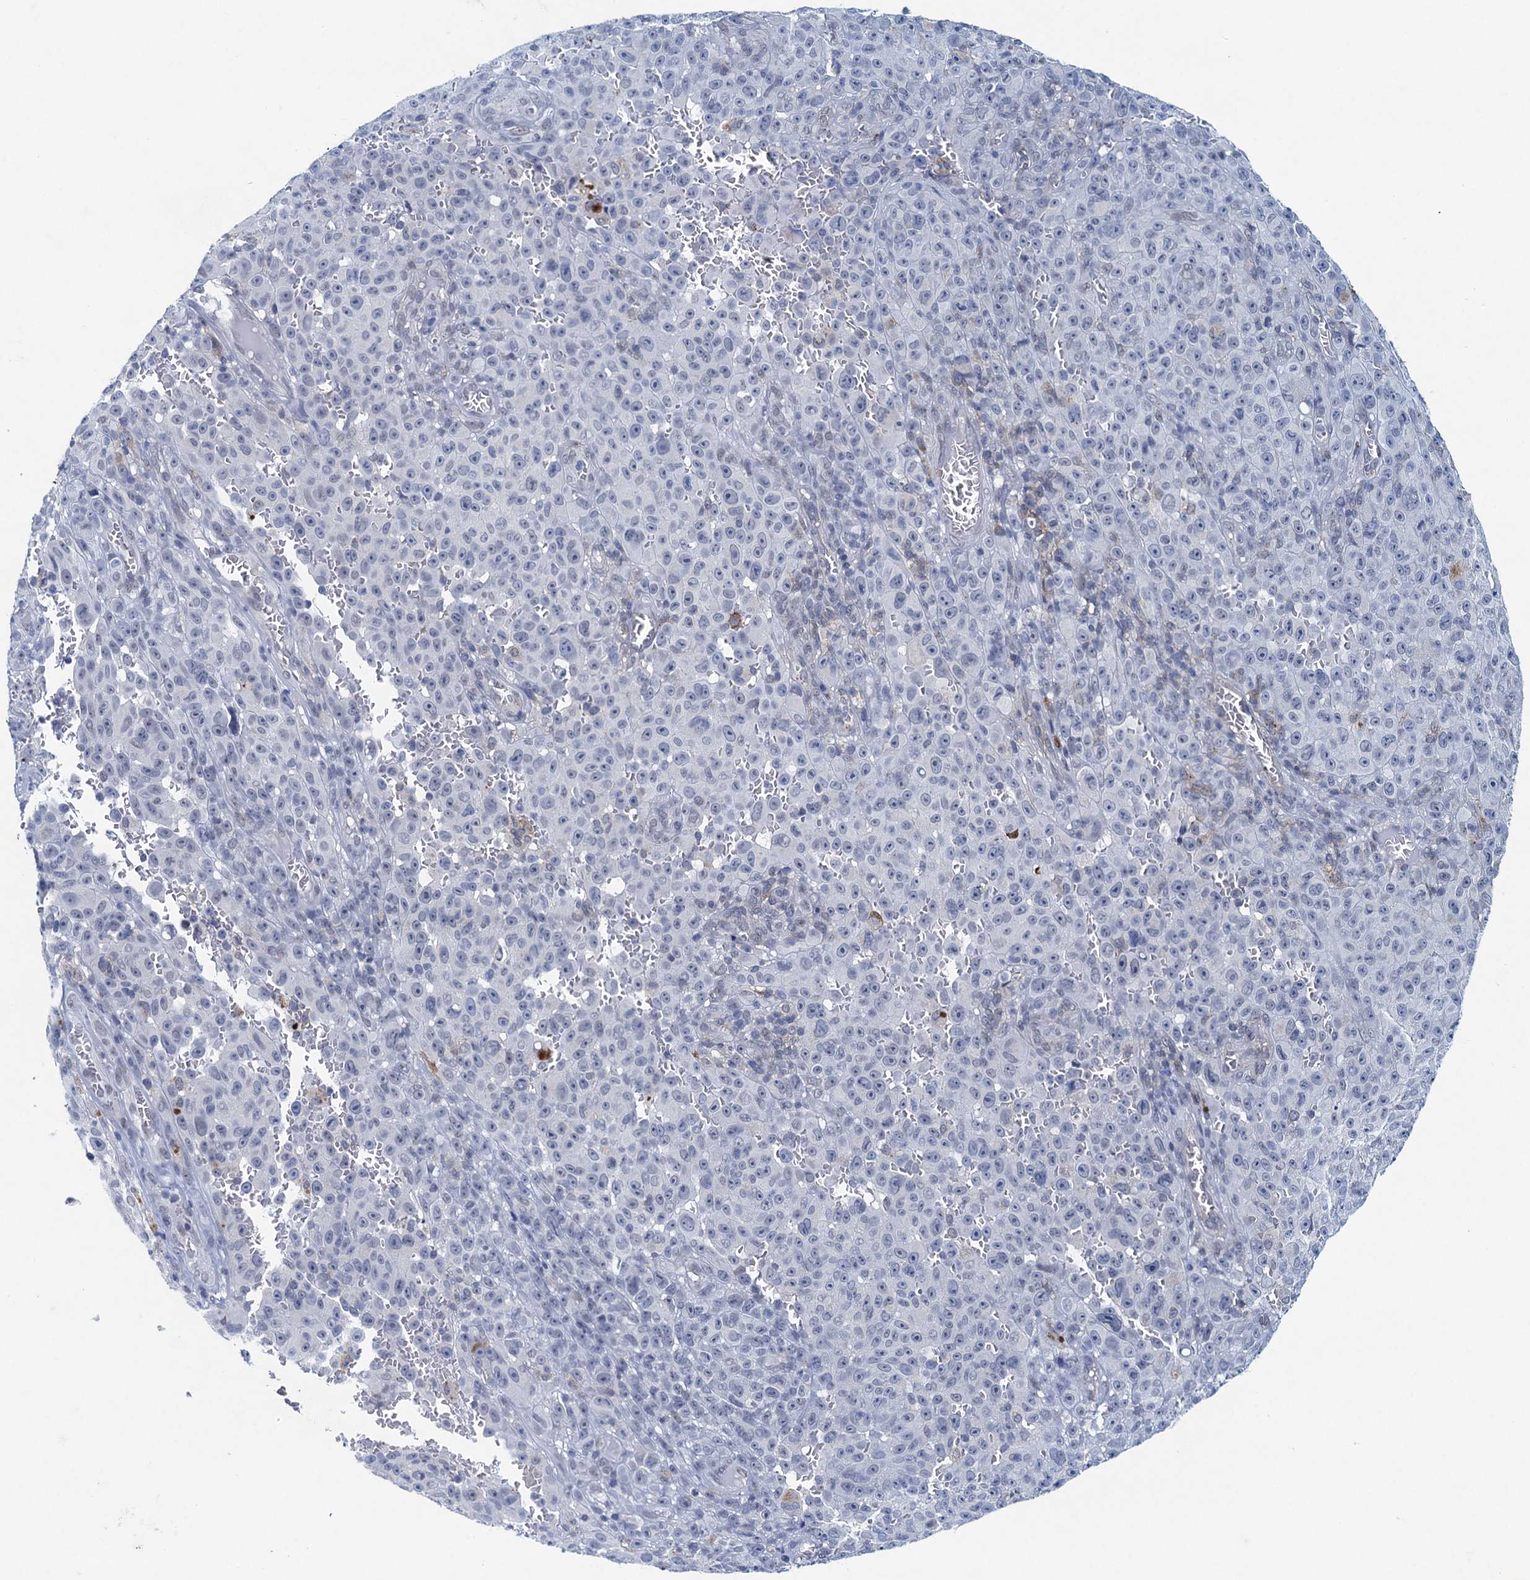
{"staining": {"intensity": "negative", "quantity": "none", "location": "none"}, "tissue": "melanoma", "cell_type": "Tumor cells", "image_type": "cancer", "snomed": [{"axis": "morphology", "description": "Malignant melanoma, NOS"}, {"axis": "topography", "description": "Skin"}], "caption": "Immunohistochemical staining of human melanoma reveals no significant staining in tumor cells.", "gene": "HAPSTR1", "patient": {"sex": "female", "age": 82}}